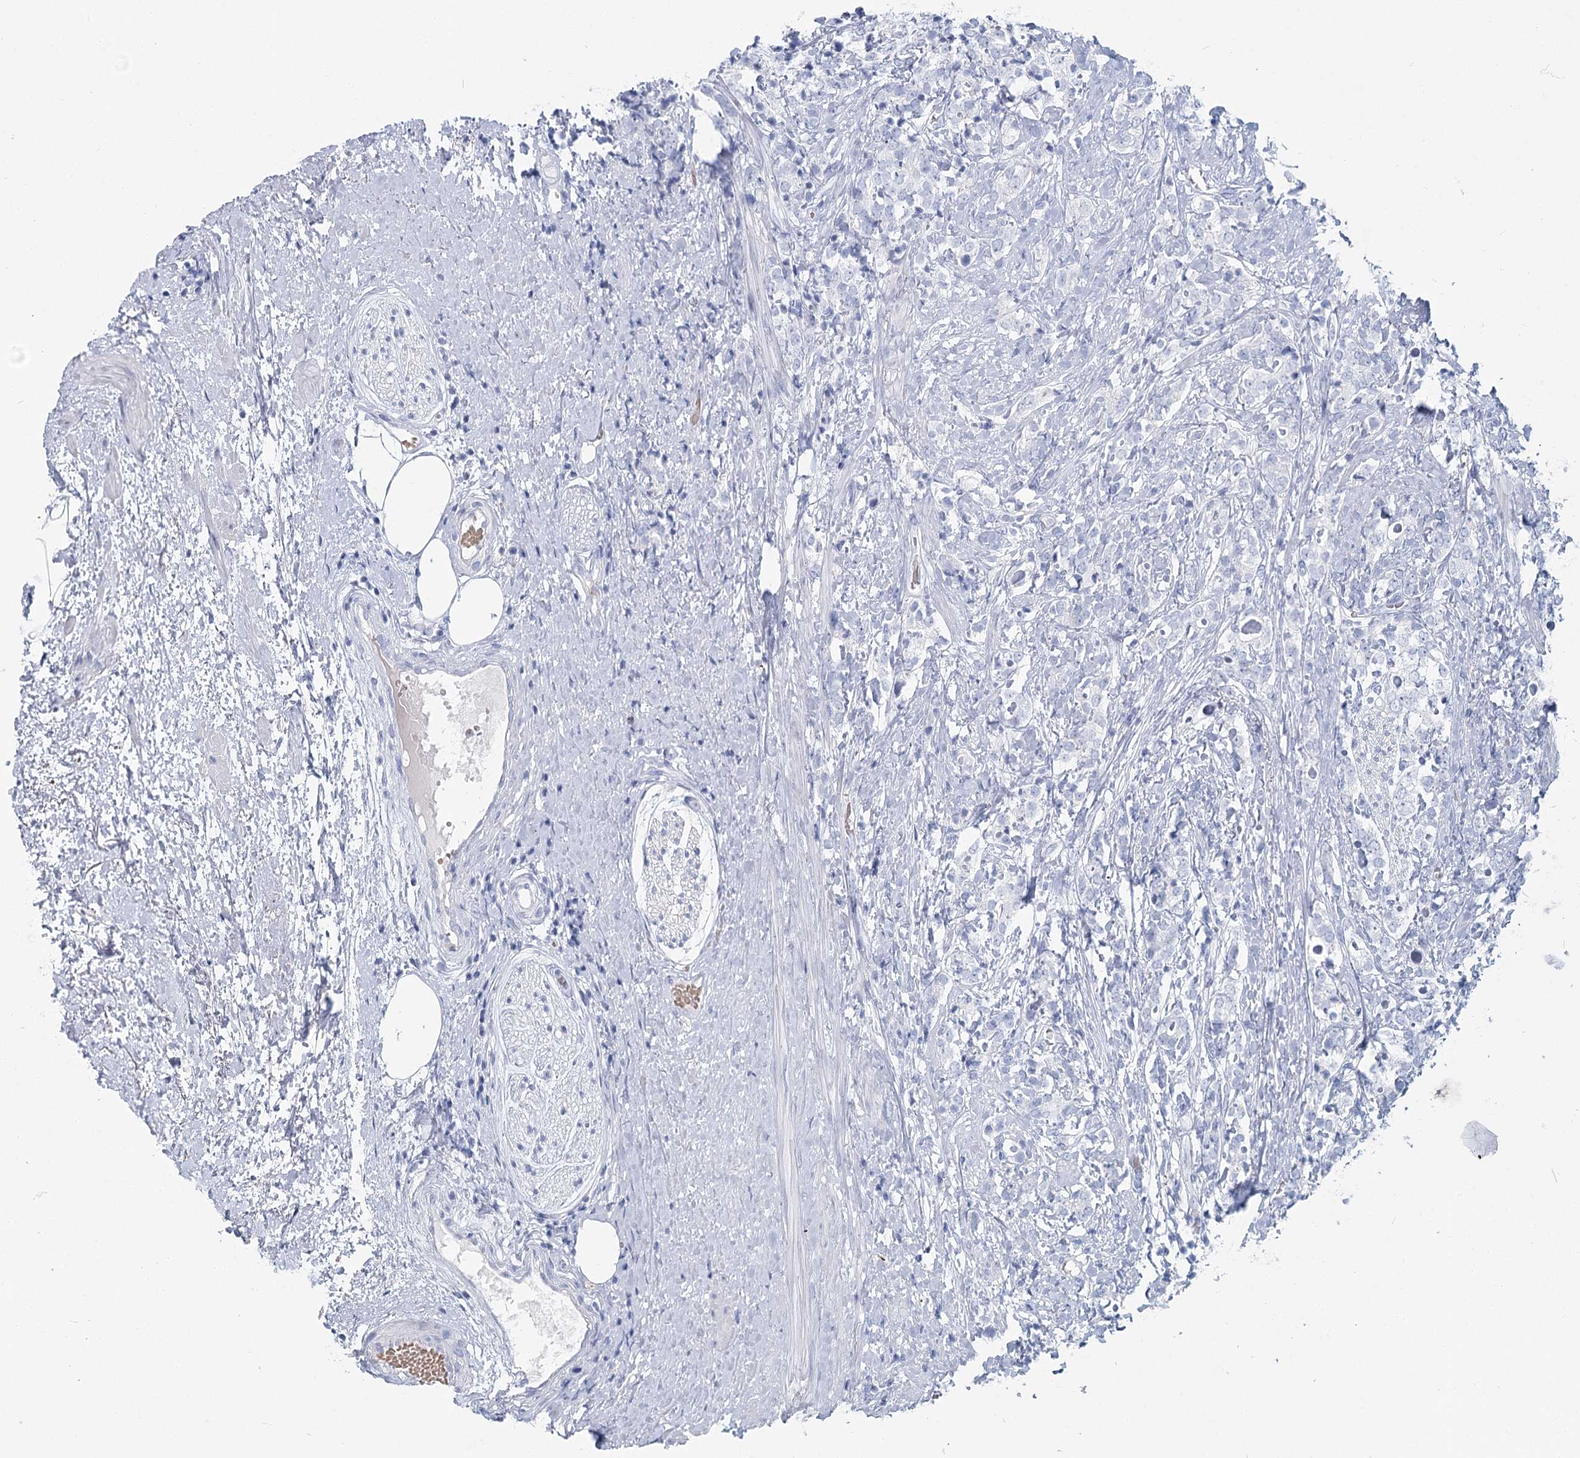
{"staining": {"intensity": "negative", "quantity": "none", "location": "none"}, "tissue": "prostate cancer", "cell_type": "Tumor cells", "image_type": "cancer", "snomed": [{"axis": "morphology", "description": "Adenocarcinoma, High grade"}, {"axis": "topography", "description": "Prostate"}], "caption": "Immunohistochemistry (IHC) photomicrograph of prostate high-grade adenocarcinoma stained for a protein (brown), which reveals no staining in tumor cells.", "gene": "IFIT5", "patient": {"sex": "male", "age": 69}}